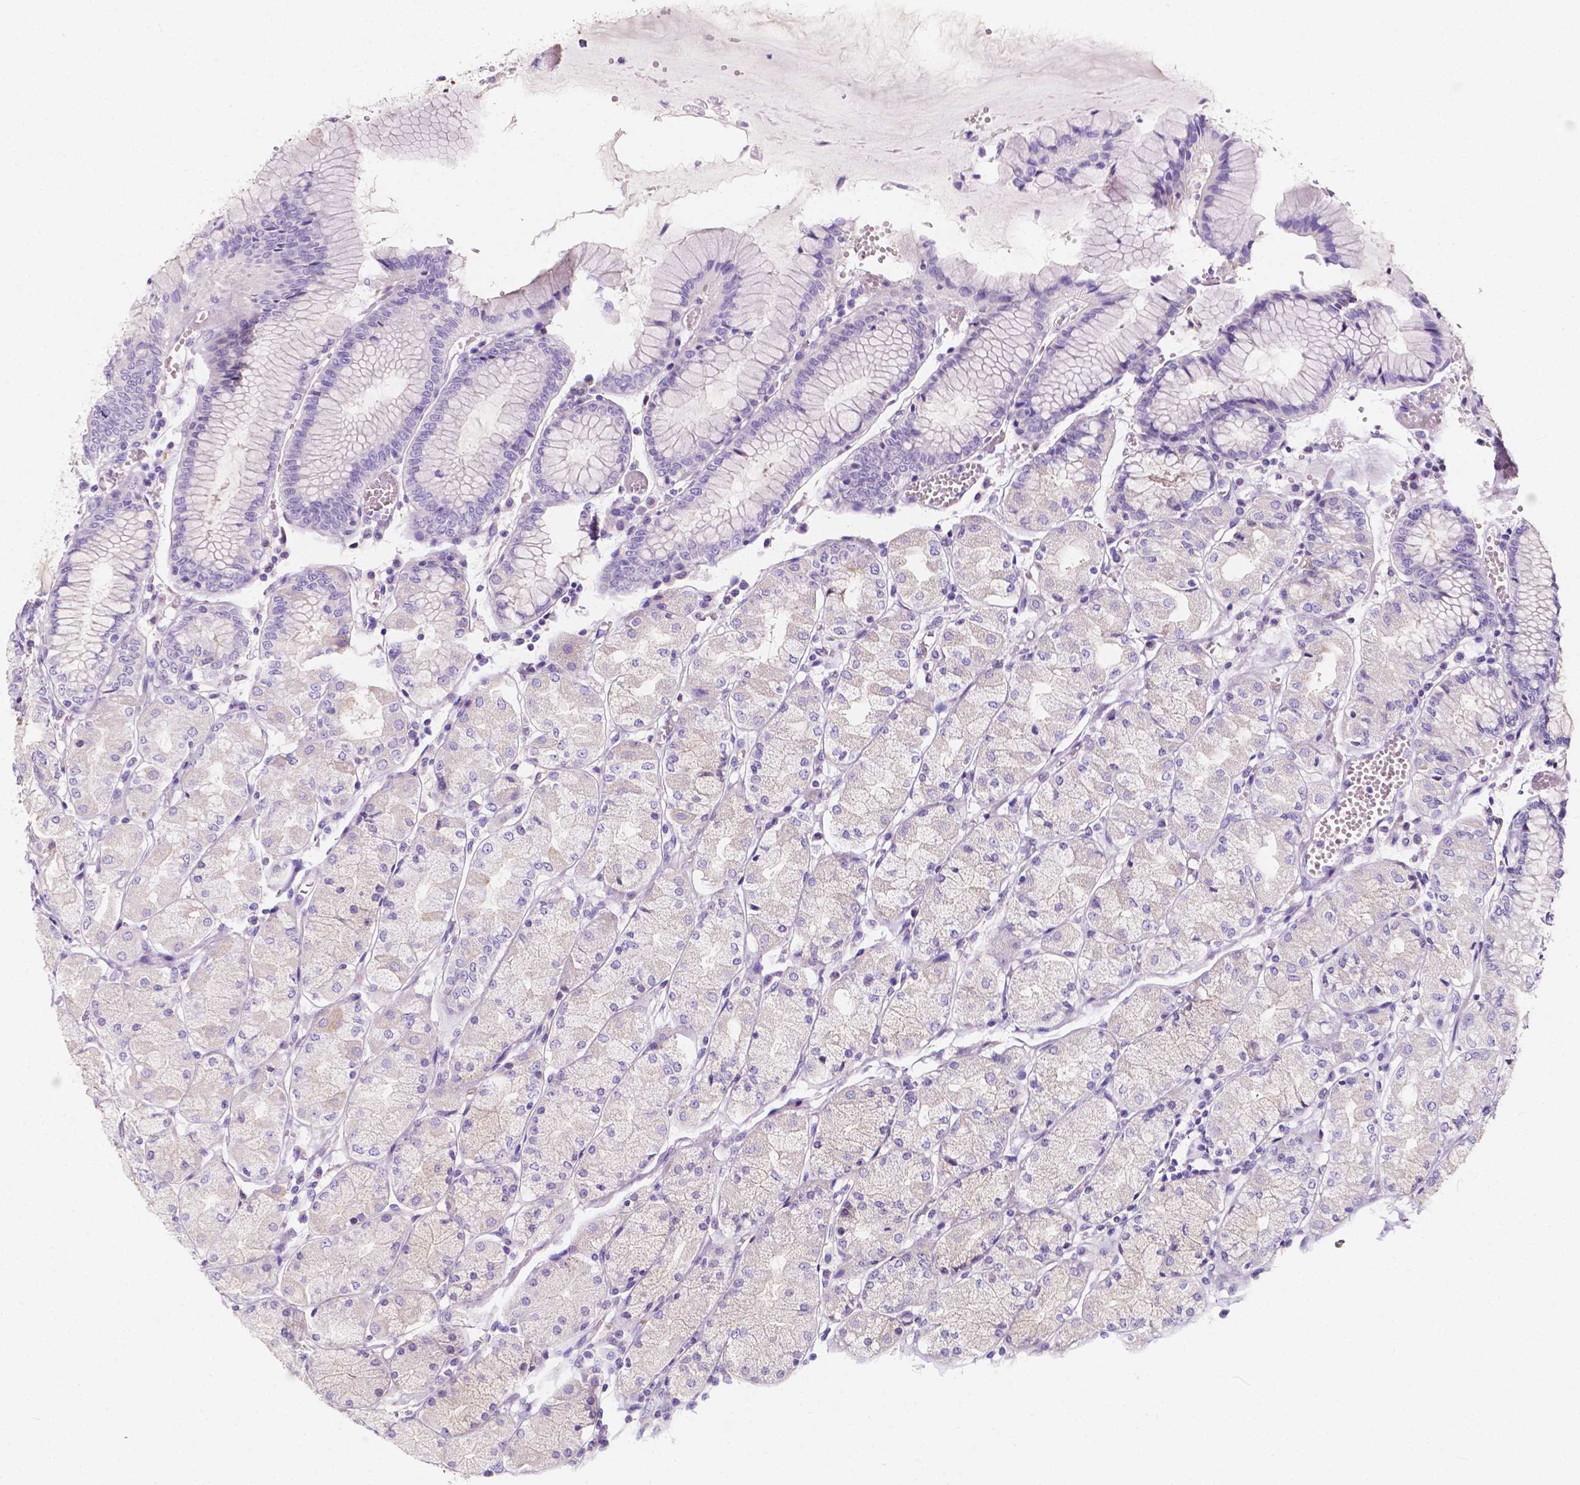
{"staining": {"intensity": "negative", "quantity": "none", "location": "none"}, "tissue": "stomach", "cell_type": "Glandular cells", "image_type": "normal", "snomed": [{"axis": "morphology", "description": "Normal tissue, NOS"}, {"axis": "topography", "description": "Stomach, upper"}], "caption": "Human stomach stained for a protein using immunohistochemistry (IHC) shows no positivity in glandular cells.", "gene": "CLSTN2", "patient": {"sex": "male", "age": 69}}